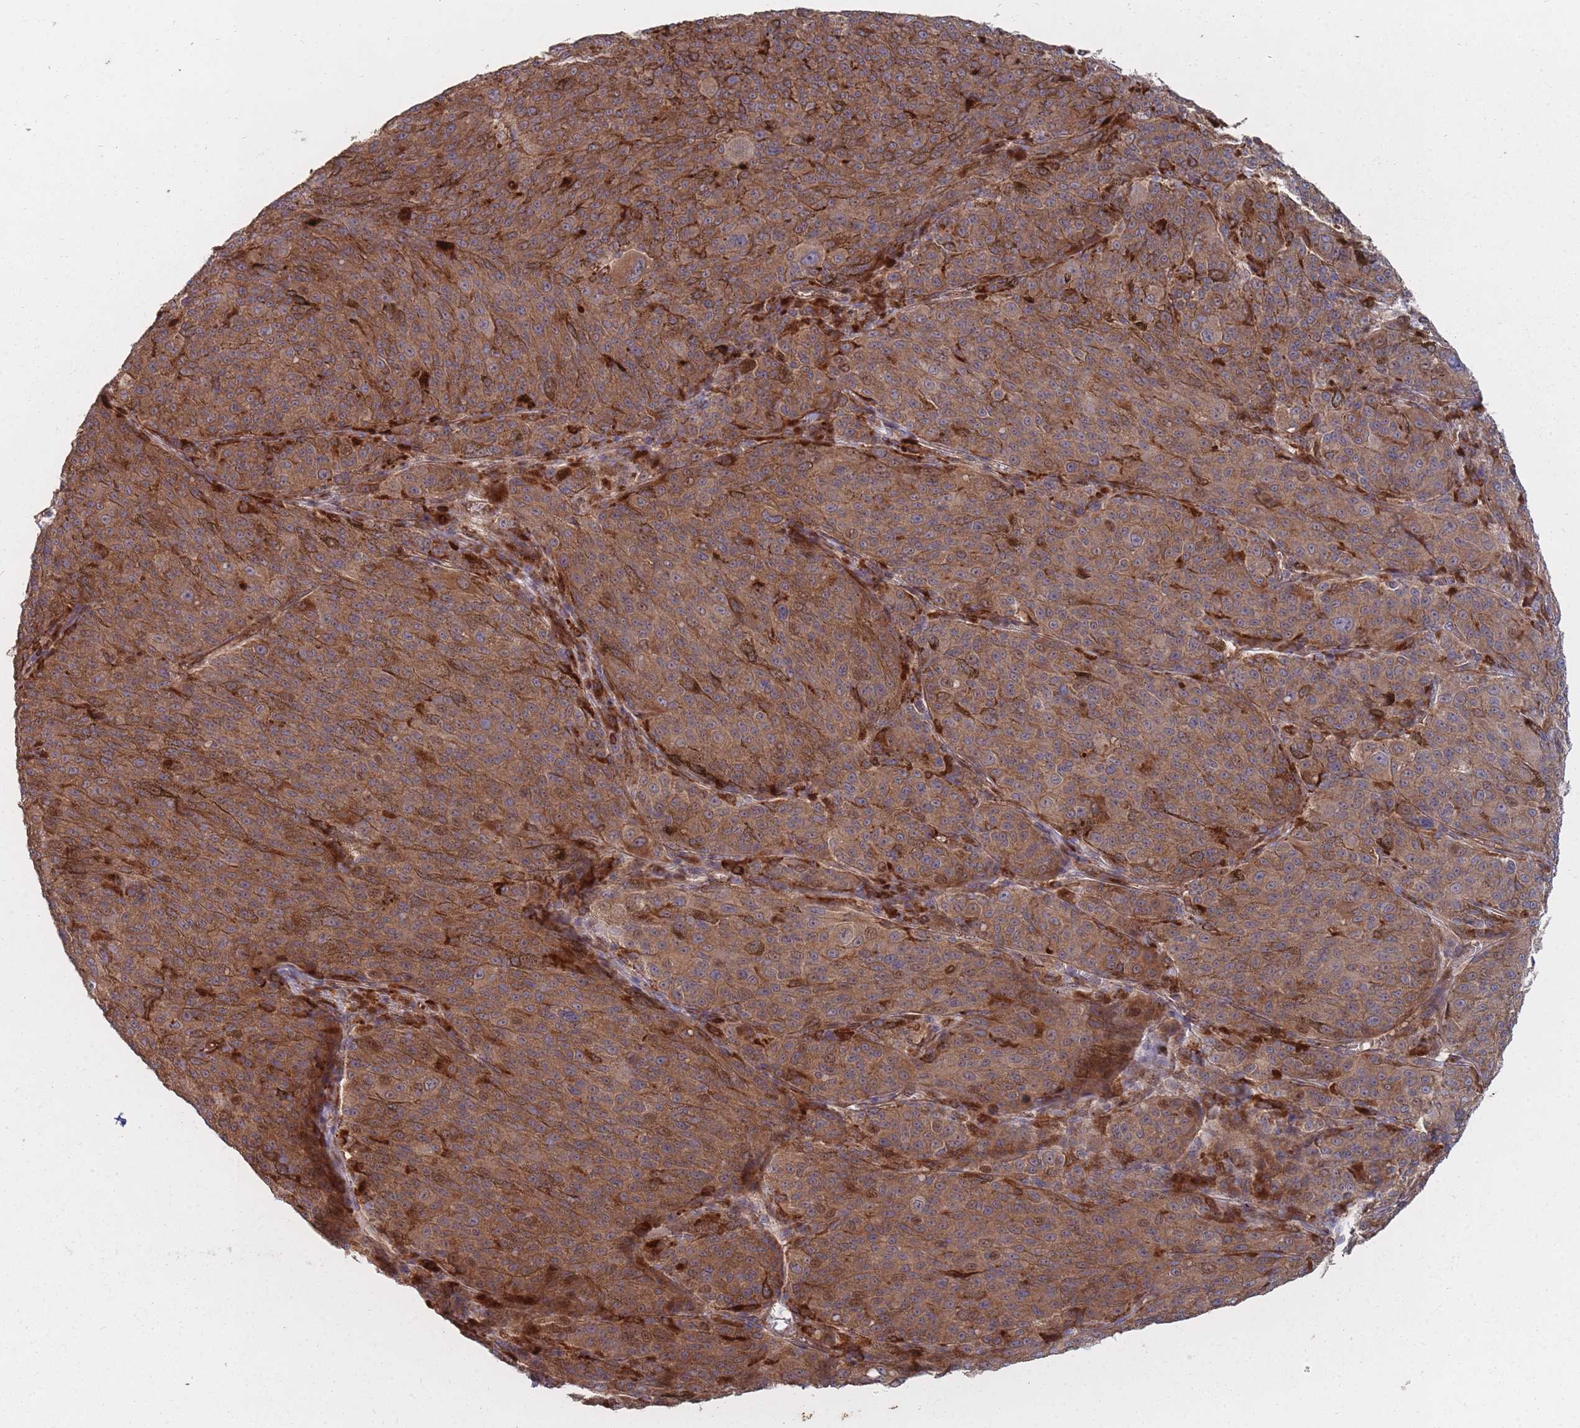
{"staining": {"intensity": "moderate", "quantity": ">75%", "location": "cytoplasmic/membranous"}, "tissue": "melanoma", "cell_type": "Tumor cells", "image_type": "cancer", "snomed": [{"axis": "morphology", "description": "Malignant melanoma, NOS"}, {"axis": "topography", "description": "Skin"}], "caption": "Melanoma stained for a protein (brown) demonstrates moderate cytoplasmic/membranous positive expression in about >75% of tumor cells.", "gene": "THSD7B", "patient": {"sex": "female", "age": 52}}